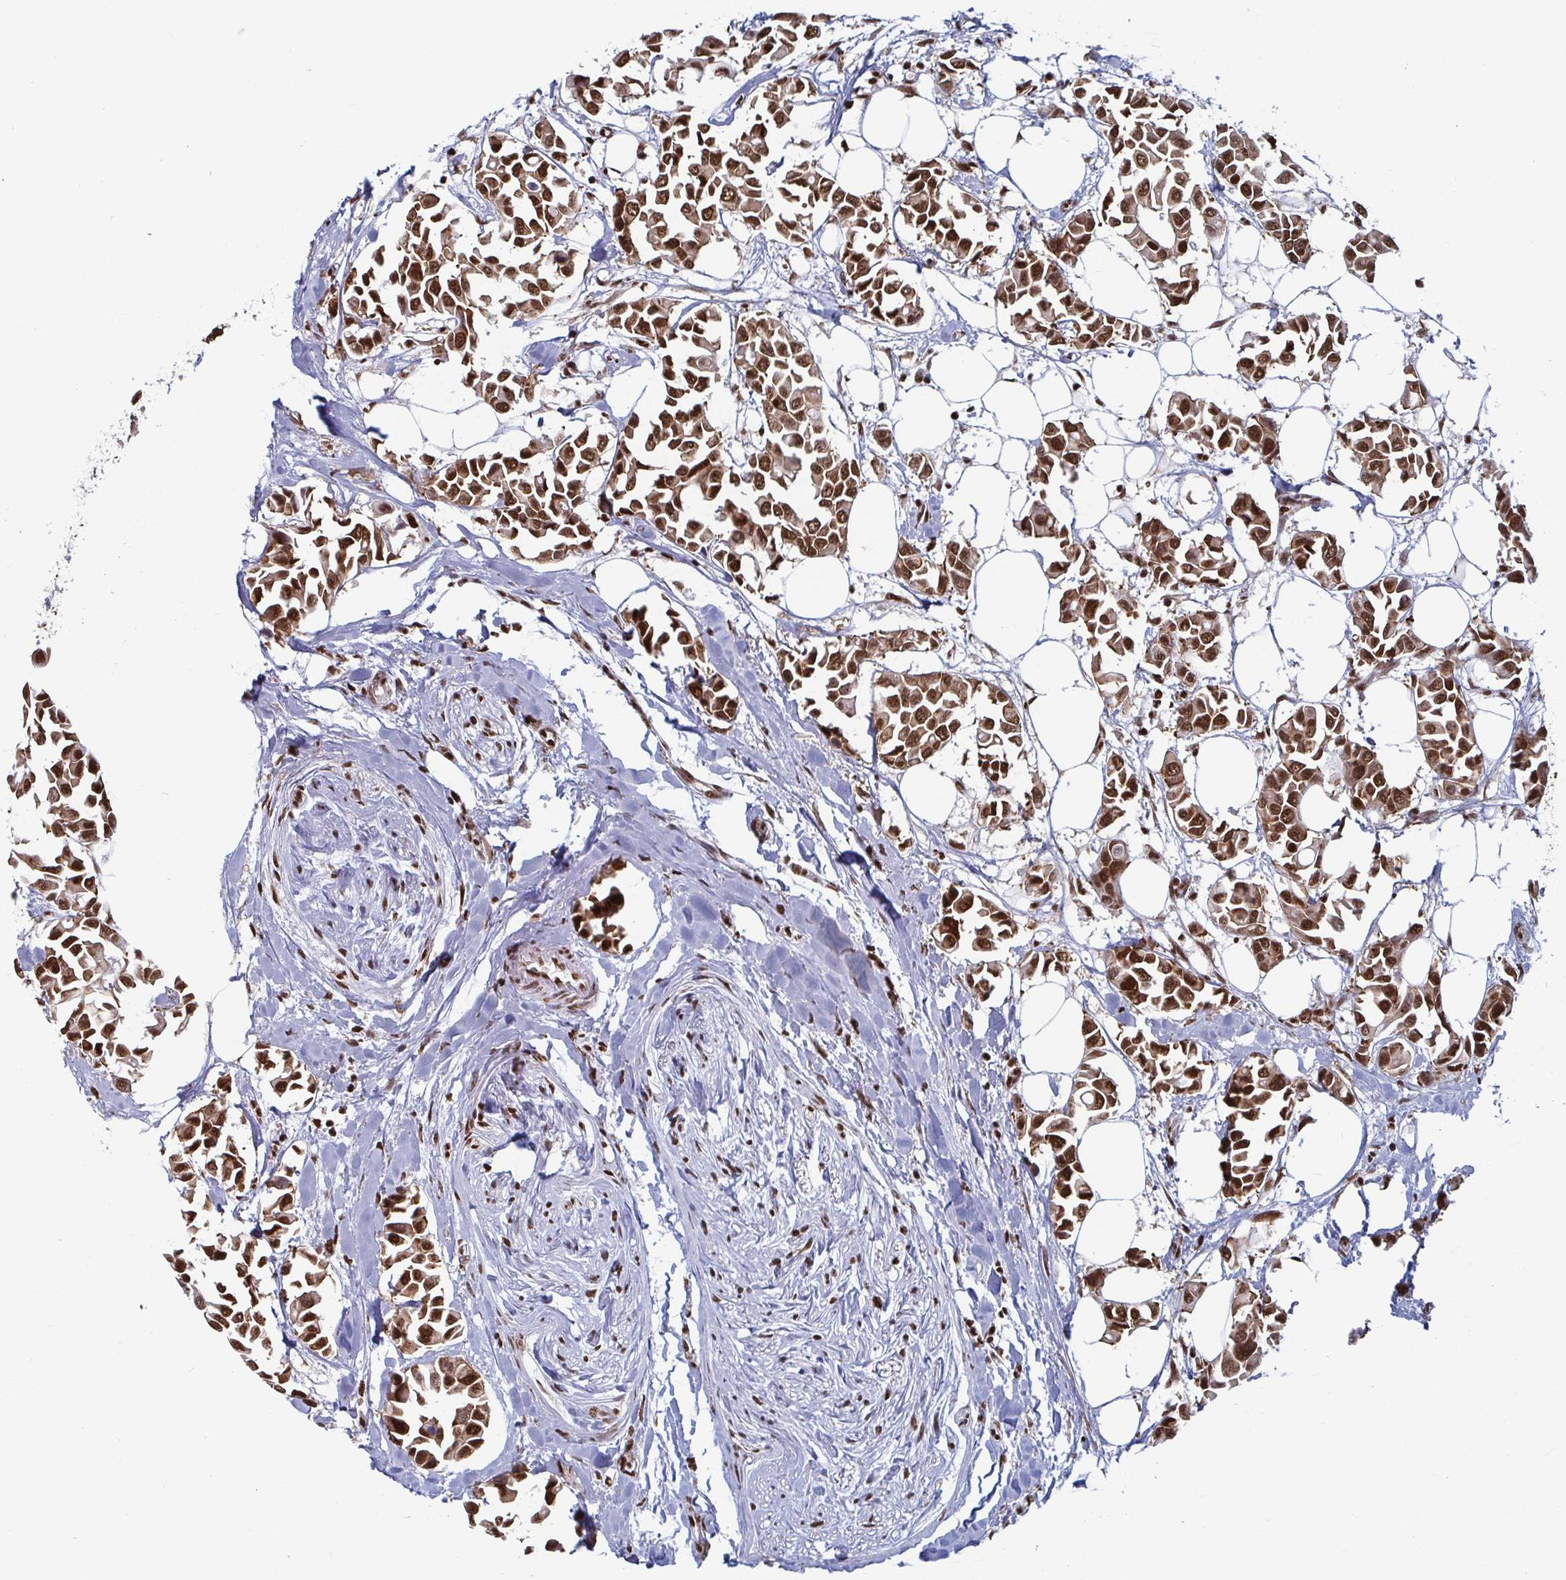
{"staining": {"intensity": "strong", "quantity": ">75%", "location": "cytoplasmic/membranous,nuclear"}, "tissue": "breast cancer", "cell_type": "Tumor cells", "image_type": "cancer", "snomed": [{"axis": "morphology", "description": "Duct carcinoma"}, {"axis": "topography", "description": "Breast"}], "caption": "Protein expression analysis of breast invasive ductal carcinoma shows strong cytoplasmic/membranous and nuclear positivity in approximately >75% of tumor cells. (IHC, brightfield microscopy, high magnification).", "gene": "GAR1", "patient": {"sex": "female", "age": 54}}